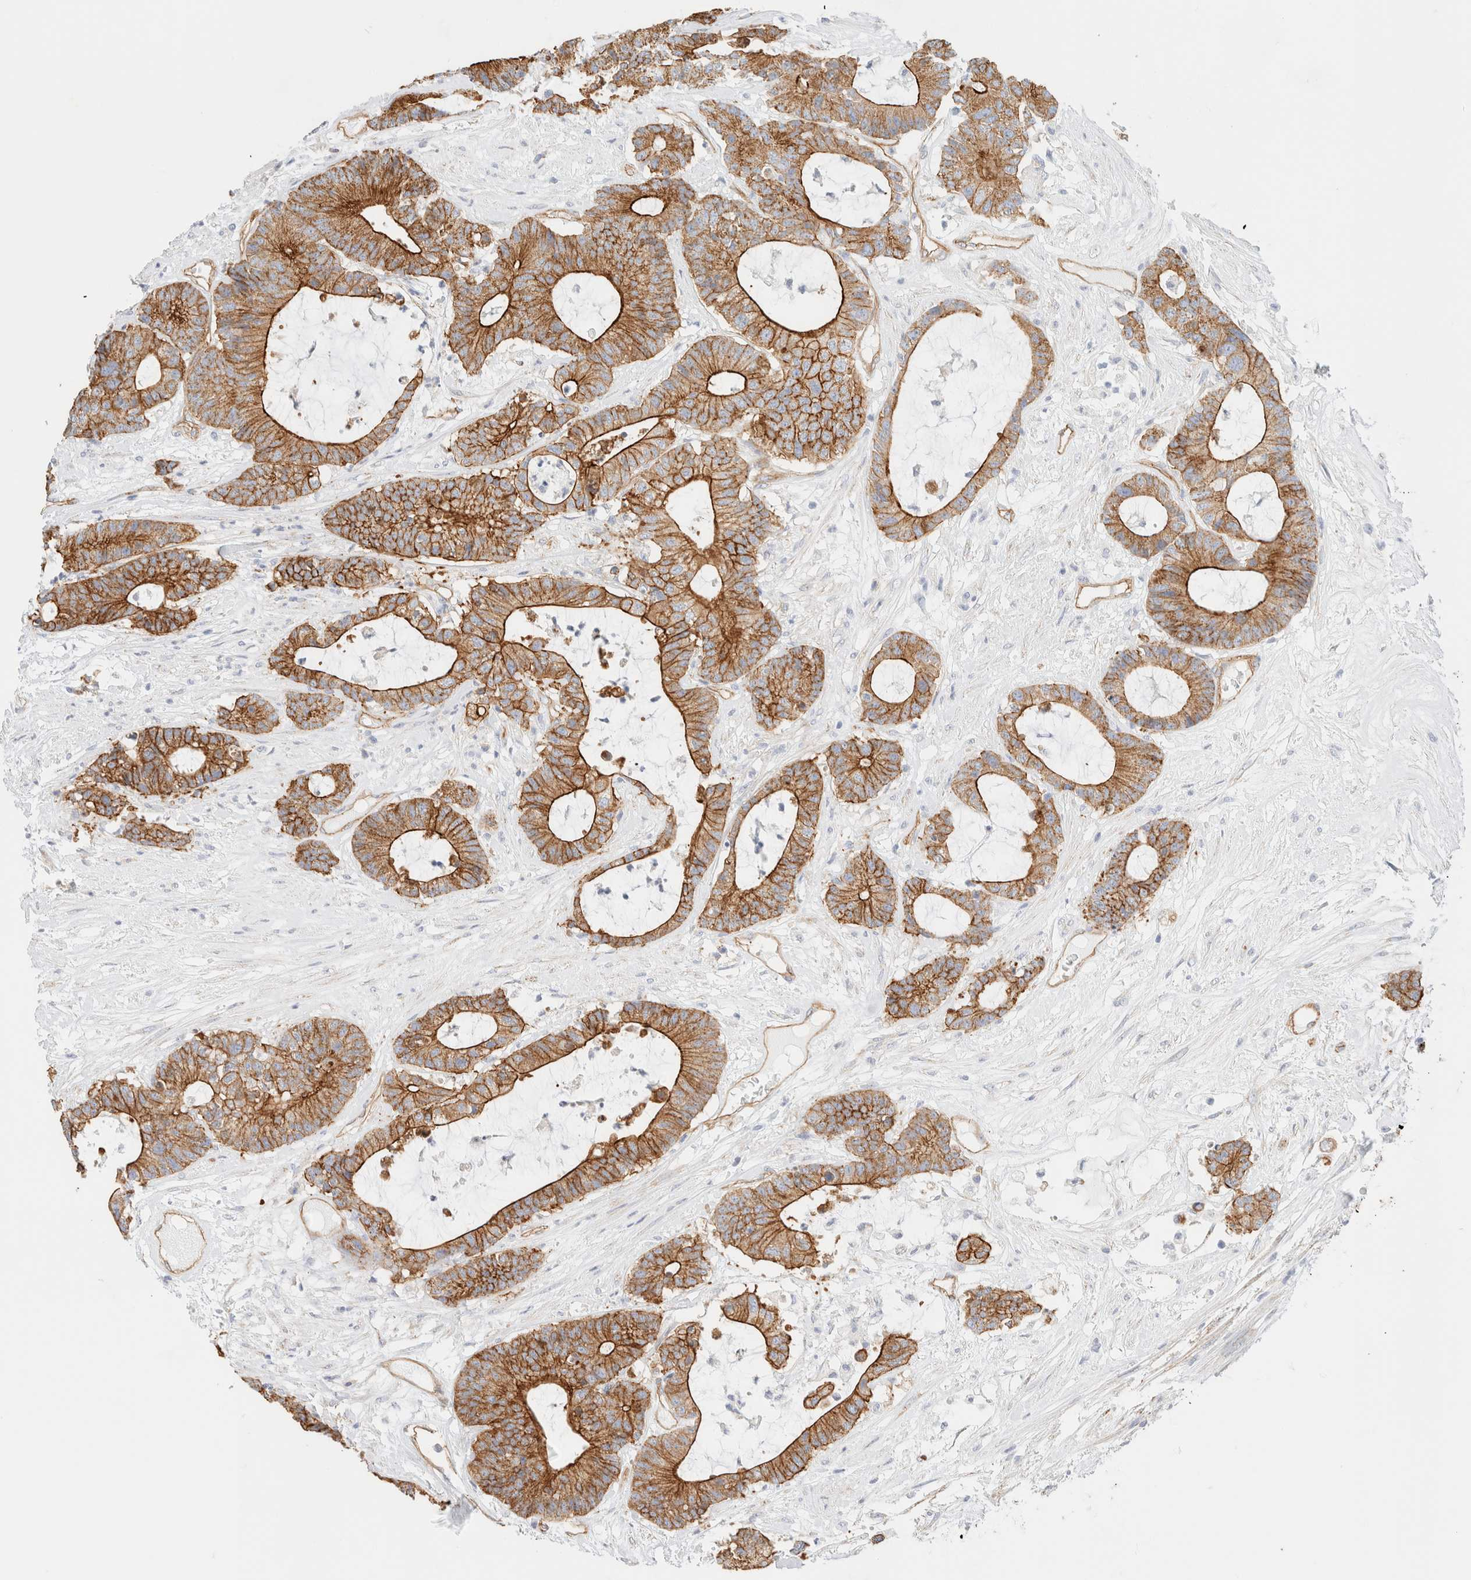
{"staining": {"intensity": "strong", "quantity": ">75%", "location": "cytoplasmic/membranous"}, "tissue": "colorectal cancer", "cell_type": "Tumor cells", "image_type": "cancer", "snomed": [{"axis": "morphology", "description": "Adenocarcinoma, NOS"}, {"axis": "topography", "description": "Colon"}], "caption": "Immunohistochemistry of adenocarcinoma (colorectal) exhibits high levels of strong cytoplasmic/membranous staining in approximately >75% of tumor cells.", "gene": "CYB5R4", "patient": {"sex": "female", "age": 84}}